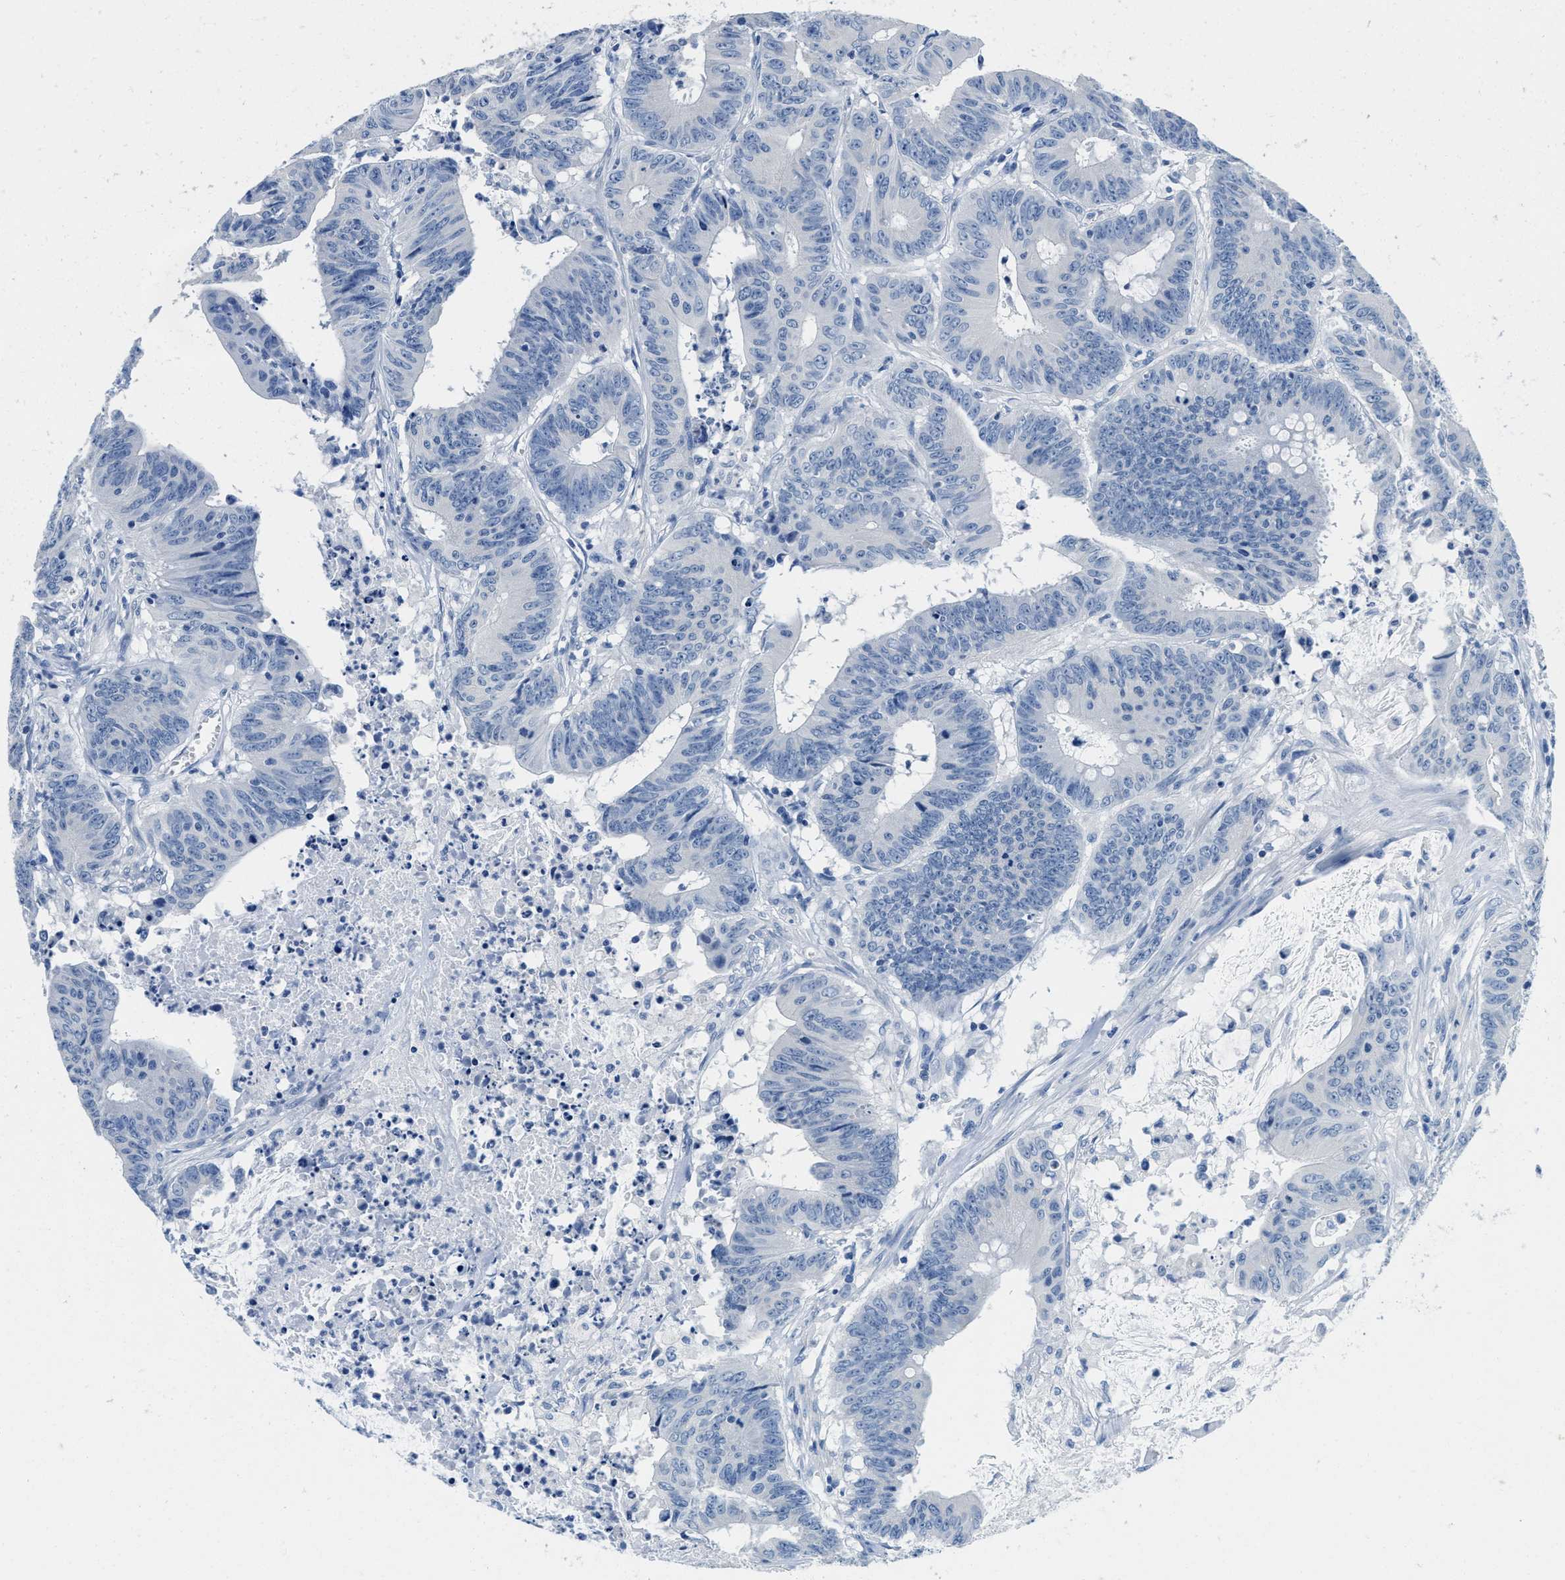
{"staining": {"intensity": "negative", "quantity": "none", "location": "none"}, "tissue": "colorectal cancer", "cell_type": "Tumor cells", "image_type": "cancer", "snomed": [{"axis": "morphology", "description": "Adenocarcinoma, NOS"}, {"axis": "topography", "description": "Colon"}], "caption": "A high-resolution histopathology image shows immunohistochemistry staining of colorectal cancer, which reveals no significant expression in tumor cells.", "gene": "GSTM3", "patient": {"sex": "male", "age": 45}}